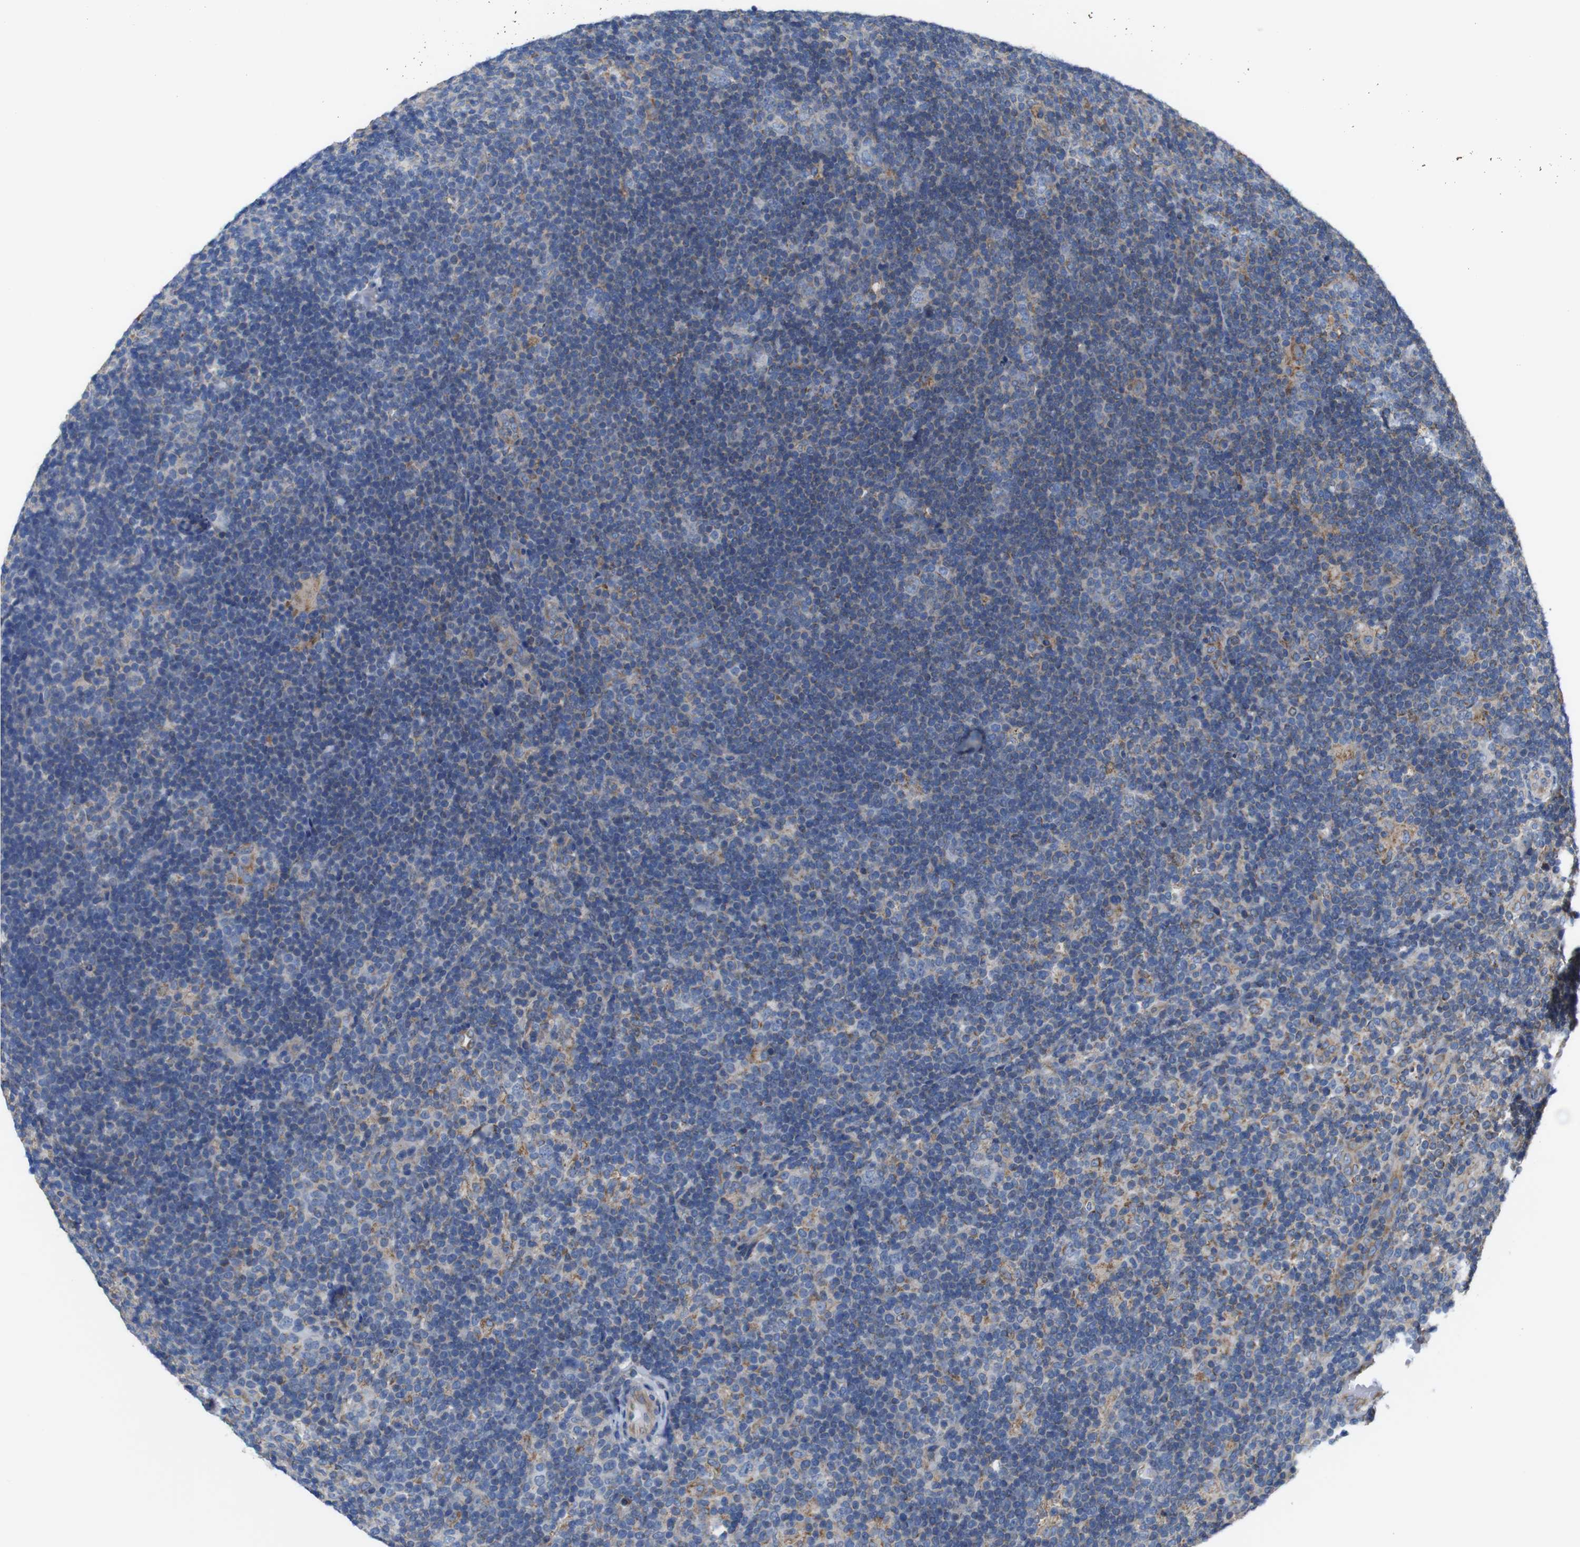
{"staining": {"intensity": "negative", "quantity": "none", "location": "none"}, "tissue": "lymphoma", "cell_type": "Tumor cells", "image_type": "cancer", "snomed": [{"axis": "morphology", "description": "Hodgkin's disease, NOS"}, {"axis": "topography", "description": "Lymph node"}], "caption": "A photomicrograph of human lymphoma is negative for staining in tumor cells.", "gene": "PDCD1LG2", "patient": {"sex": "female", "age": 57}}